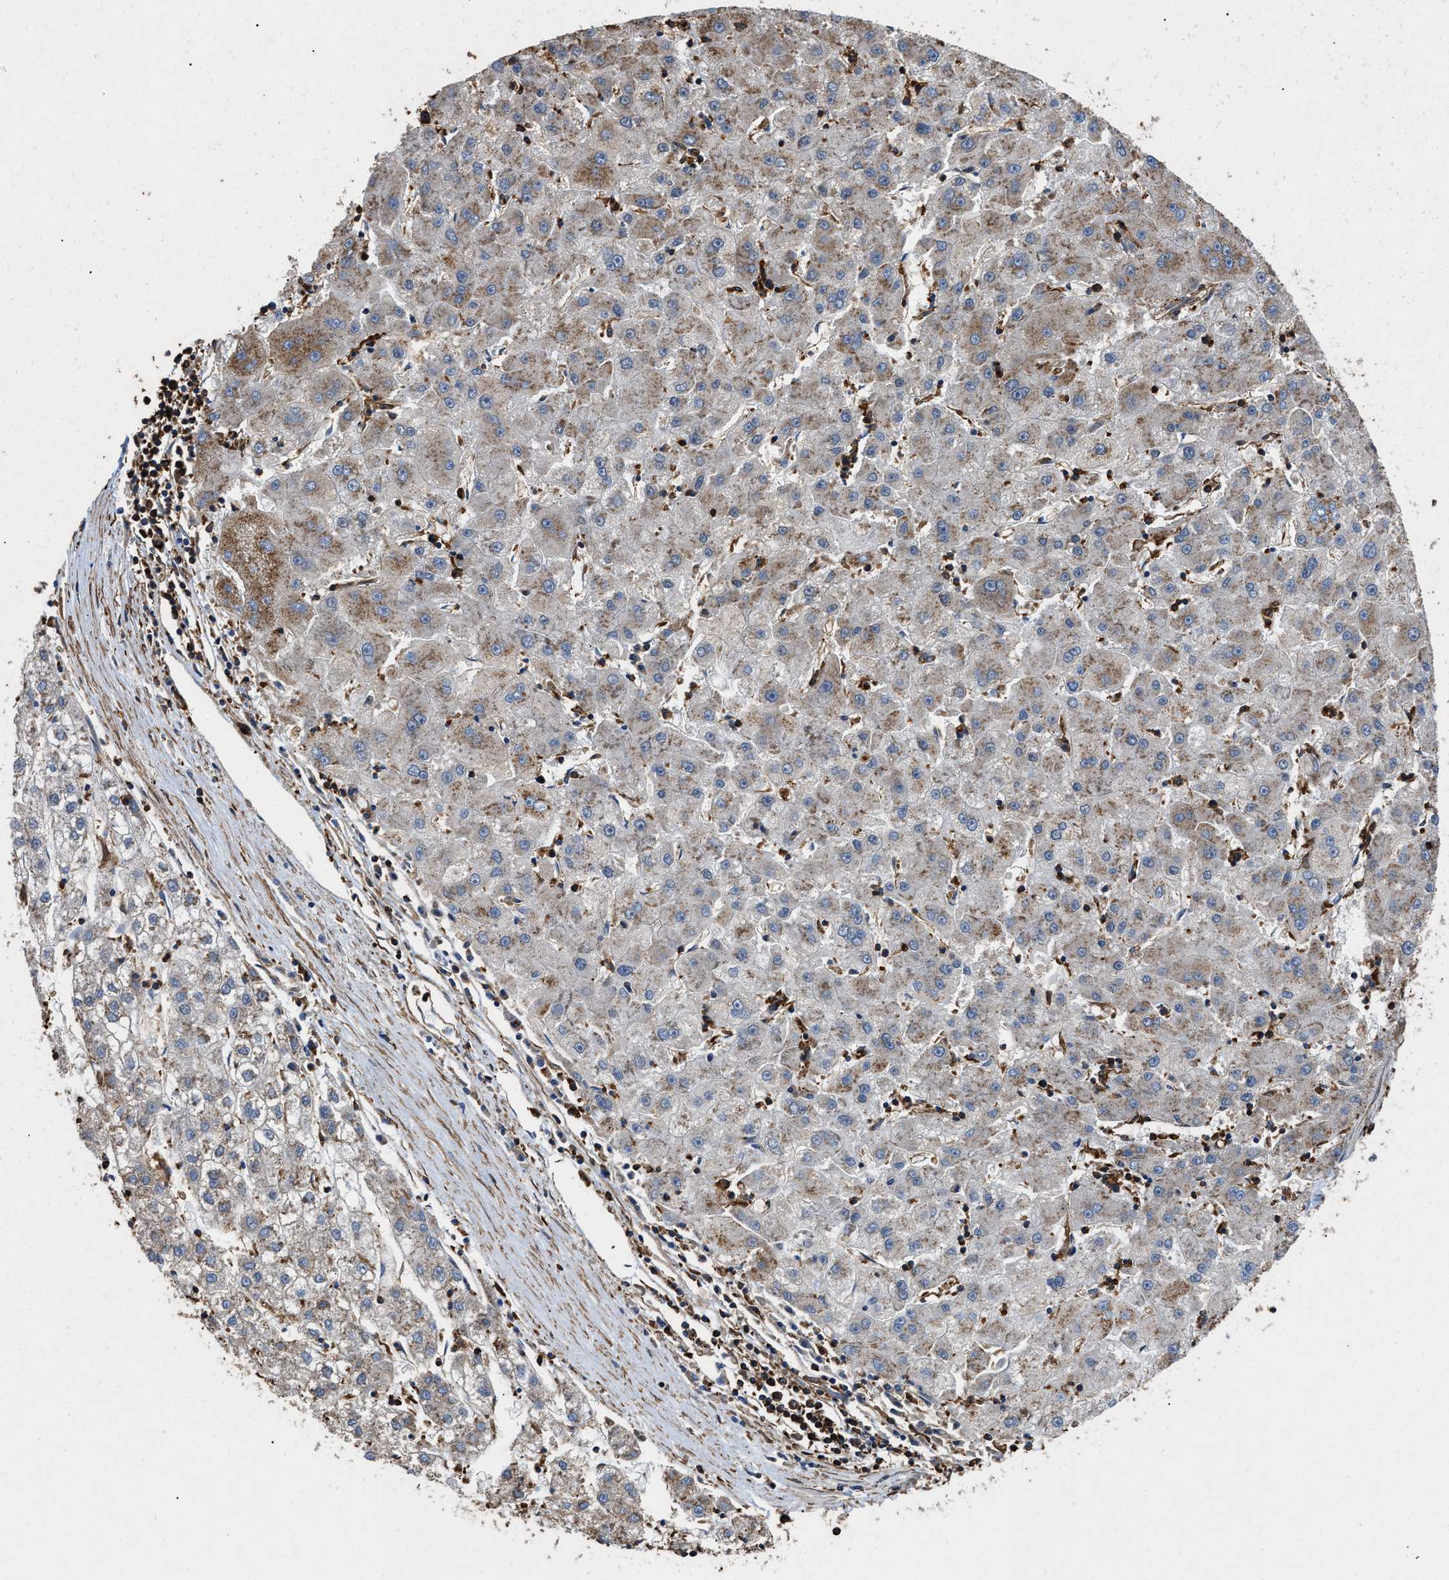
{"staining": {"intensity": "weak", "quantity": "25%-75%", "location": "cytoplasmic/membranous"}, "tissue": "liver cancer", "cell_type": "Tumor cells", "image_type": "cancer", "snomed": [{"axis": "morphology", "description": "Carcinoma, Hepatocellular, NOS"}, {"axis": "topography", "description": "Liver"}], "caption": "An IHC histopathology image of tumor tissue is shown. Protein staining in brown shows weak cytoplasmic/membranous positivity in hepatocellular carcinoma (liver) within tumor cells.", "gene": "LINGO2", "patient": {"sex": "male", "age": 72}}